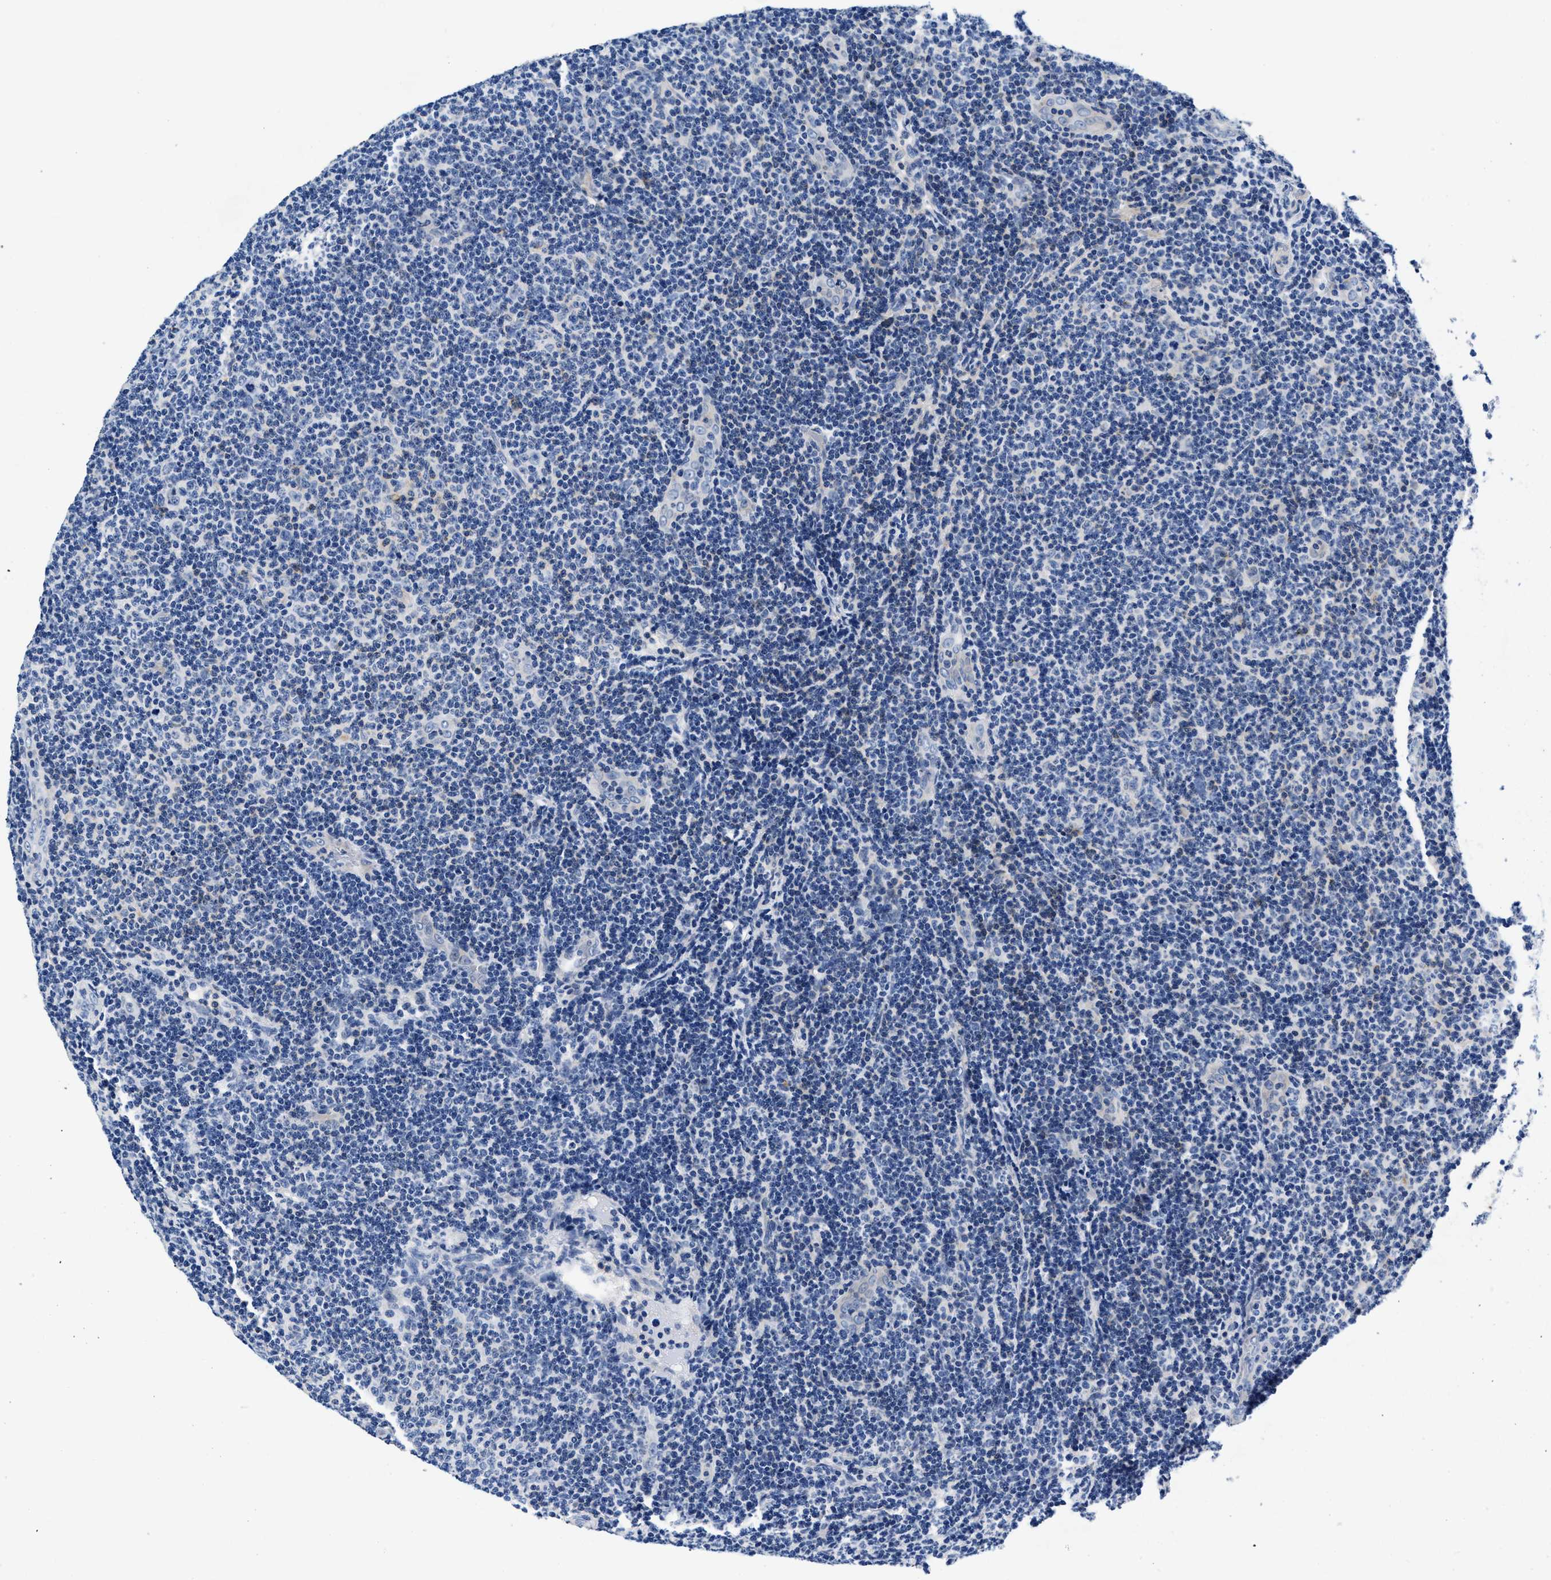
{"staining": {"intensity": "negative", "quantity": "none", "location": "none"}, "tissue": "lymphoma", "cell_type": "Tumor cells", "image_type": "cancer", "snomed": [{"axis": "morphology", "description": "Malignant lymphoma, non-Hodgkin's type, Low grade"}, {"axis": "topography", "description": "Lymph node"}], "caption": "Tumor cells show no significant protein expression in lymphoma.", "gene": "P2RY4", "patient": {"sex": "male", "age": 83}}